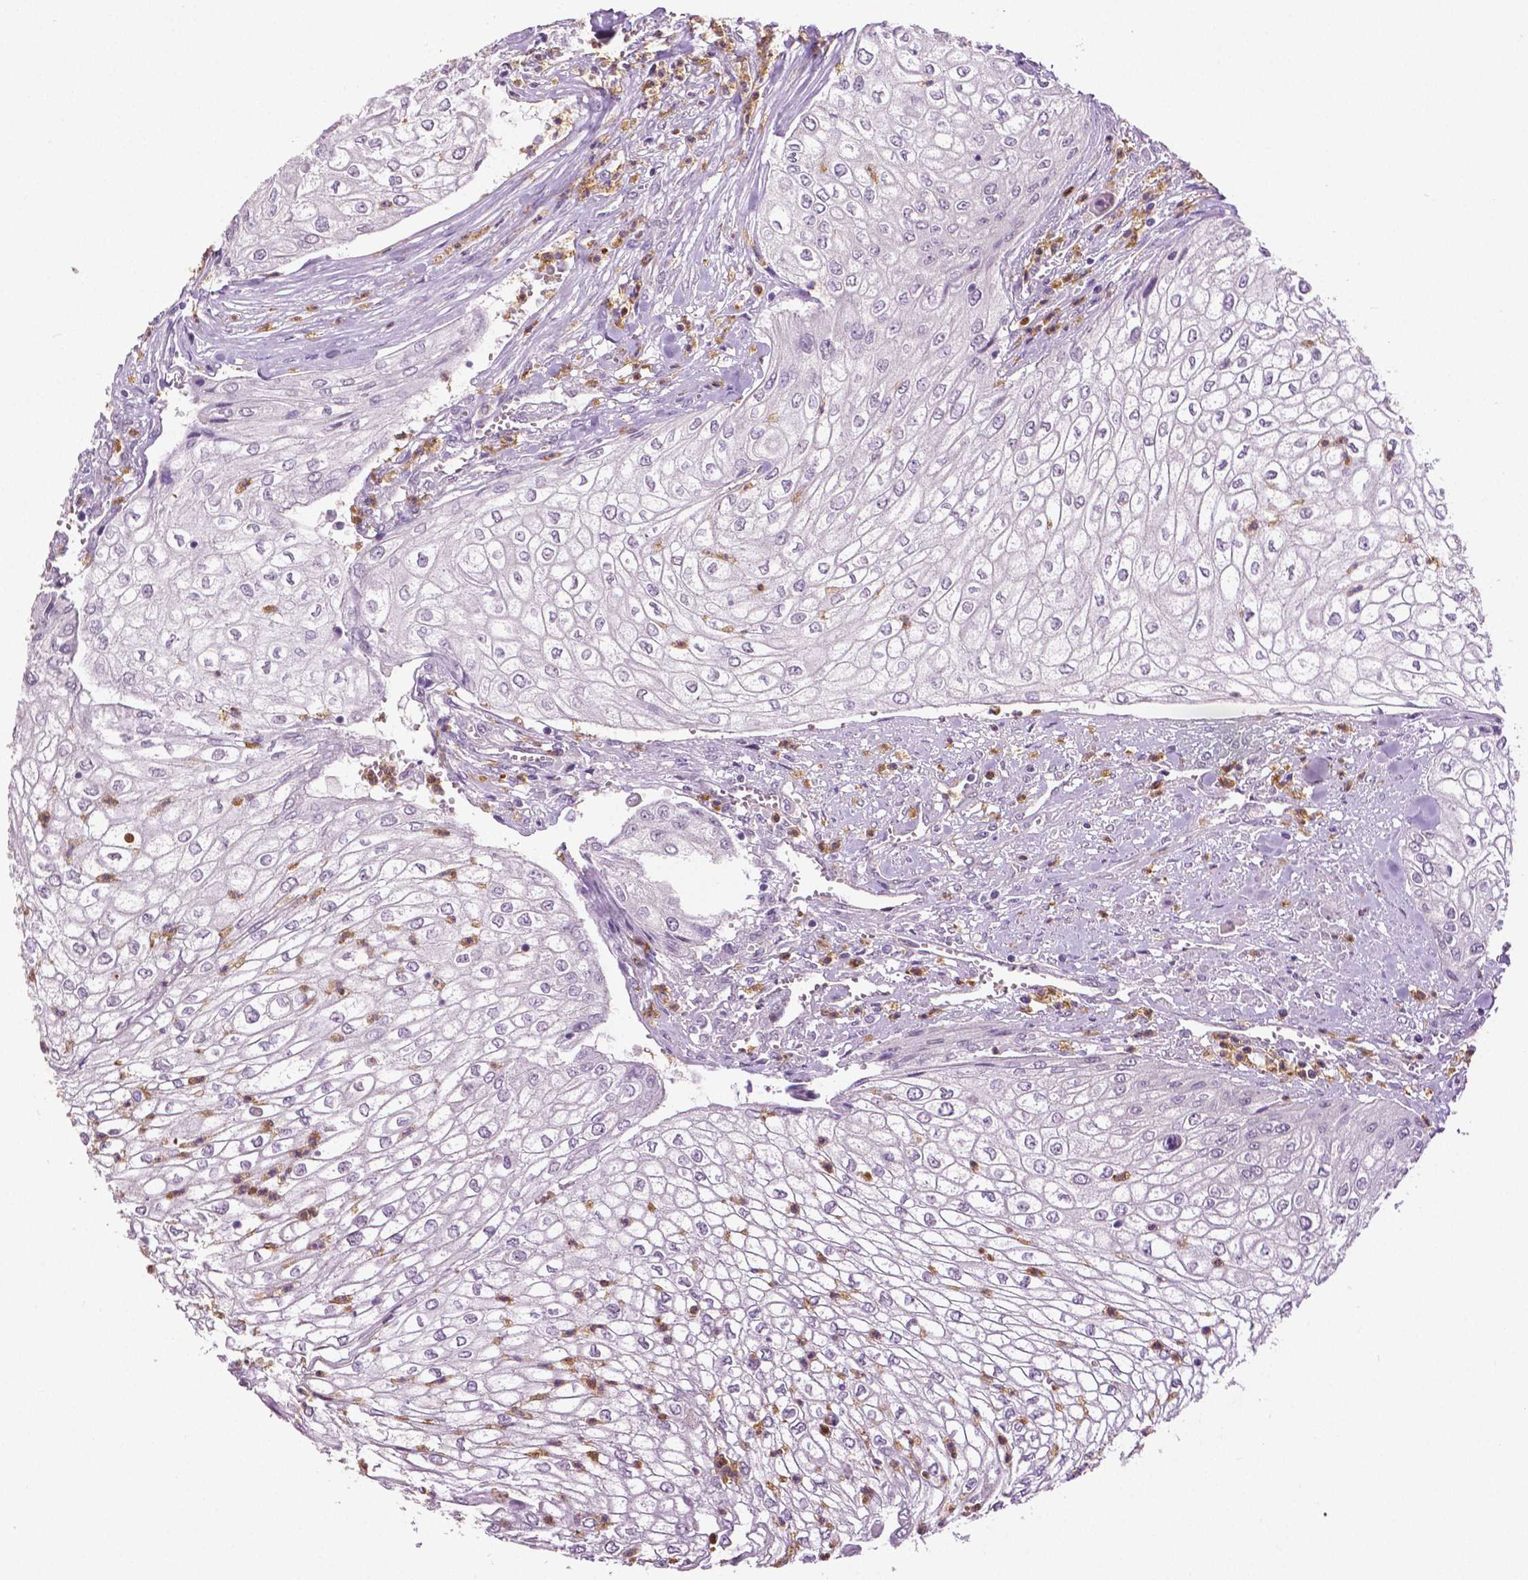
{"staining": {"intensity": "negative", "quantity": "none", "location": "none"}, "tissue": "urothelial cancer", "cell_type": "Tumor cells", "image_type": "cancer", "snomed": [{"axis": "morphology", "description": "Urothelial carcinoma, High grade"}, {"axis": "topography", "description": "Urinary bladder"}], "caption": "Tumor cells are negative for brown protein staining in urothelial cancer.", "gene": "PTPN5", "patient": {"sex": "male", "age": 62}}